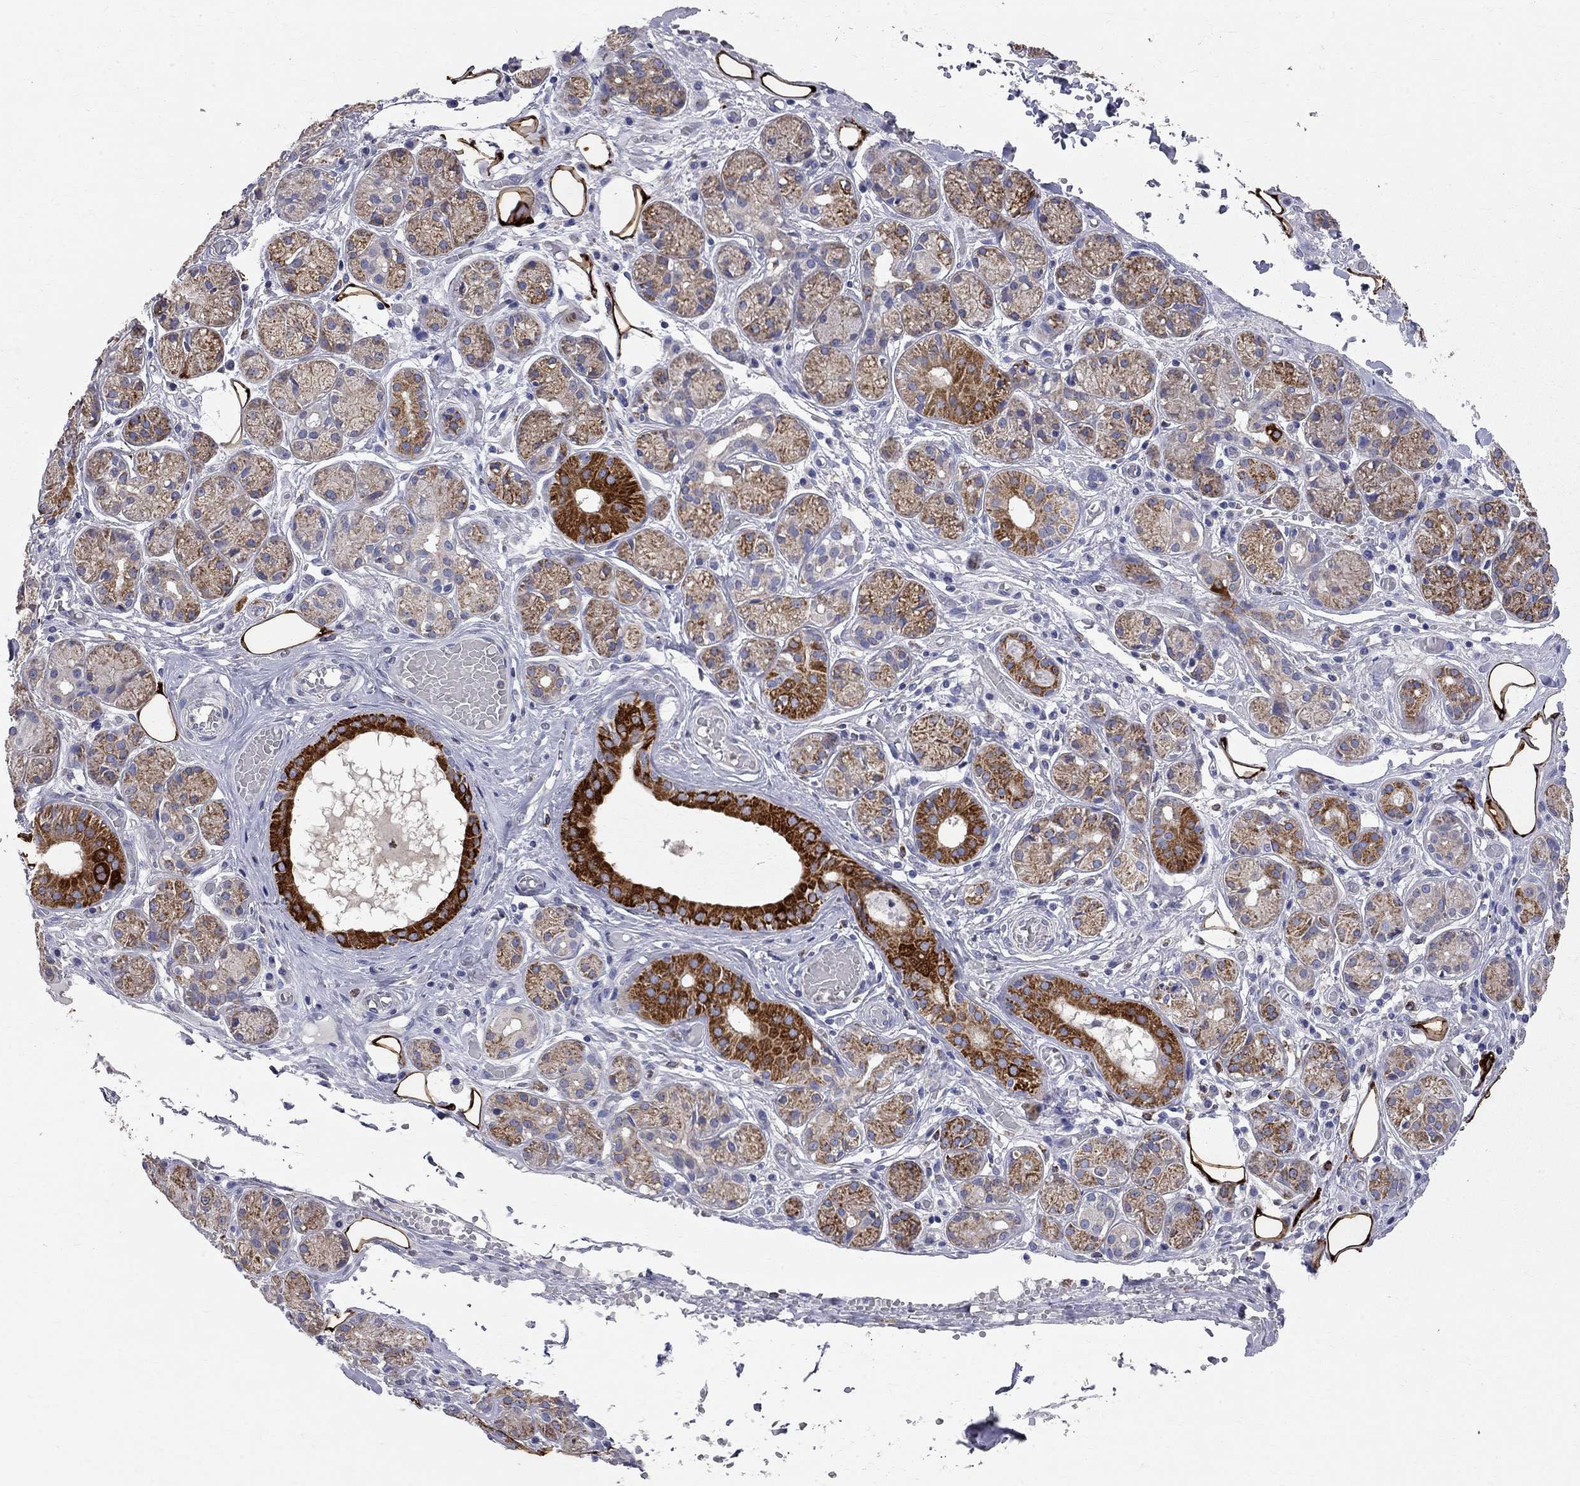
{"staining": {"intensity": "strong", "quantity": "<25%", "location": "cytoplasmic/membranous"}, "tissue": "salivary gland", "cell_type": "Glandular cells", "image_type": "normal", "snomed": [{"axis": "morphology", "description": "Normal tissue, NOS"}, {"axis": "topography", "description": "Salivary gland"}, {"axis": "topography", "description": "Peripheral nerve tissue"}], "caption": "Immunohistochemistry photomicrograph of benign salivary gland stained for a protein (brown), which demonstrates medium levels of strong cytoplasmic/membranous positivity in approximately <25% of glandular cells.", "gene": "ACSL1", "patient": {"sex": "male", "age": 71}}